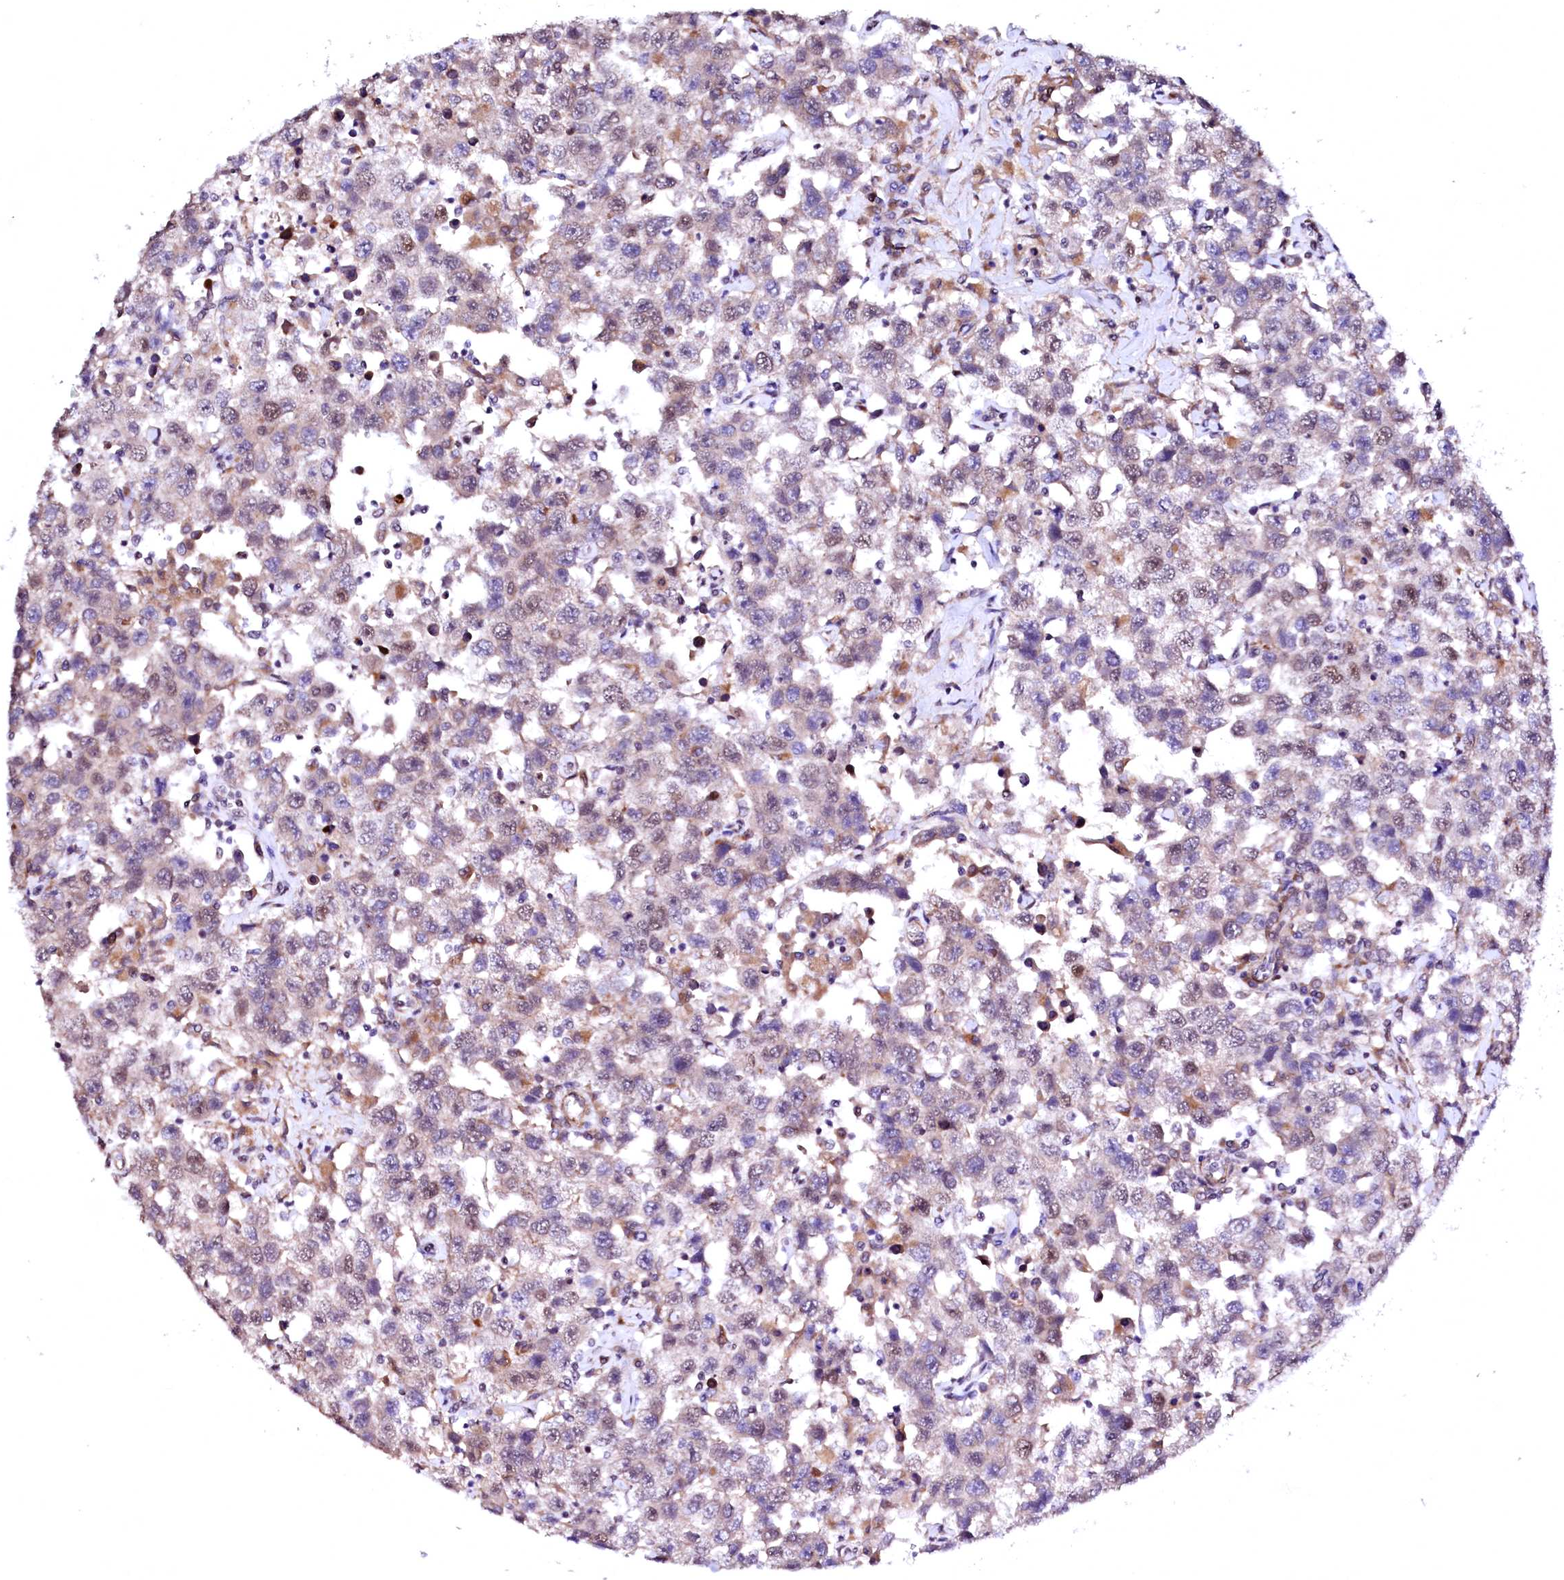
{"staining": {"intensity": "weak", "quantity": "25%-75%", "location": "nuclear"}, "tissue": "testis cancer", "cell_type": "Tumor cells", "image_type": "cancer", "snomed": [{"axis": "morphology", "description": "Seminoma, NOS"}, {"axis": "topography", "description": "Testis"}], "caption": "A brown stain labels weak nuclear positivity of a protein in human seminoma (testis) tumor cells. The staining was performed using DAB (3,3'-diaminobenzidine) to visualize the protein expression in brown, while the nuclei were stained in blue with hematoxylin (Magnification: 20x).", "gene": "GPR176", "patient": {"sex": "male", "age": 41}}